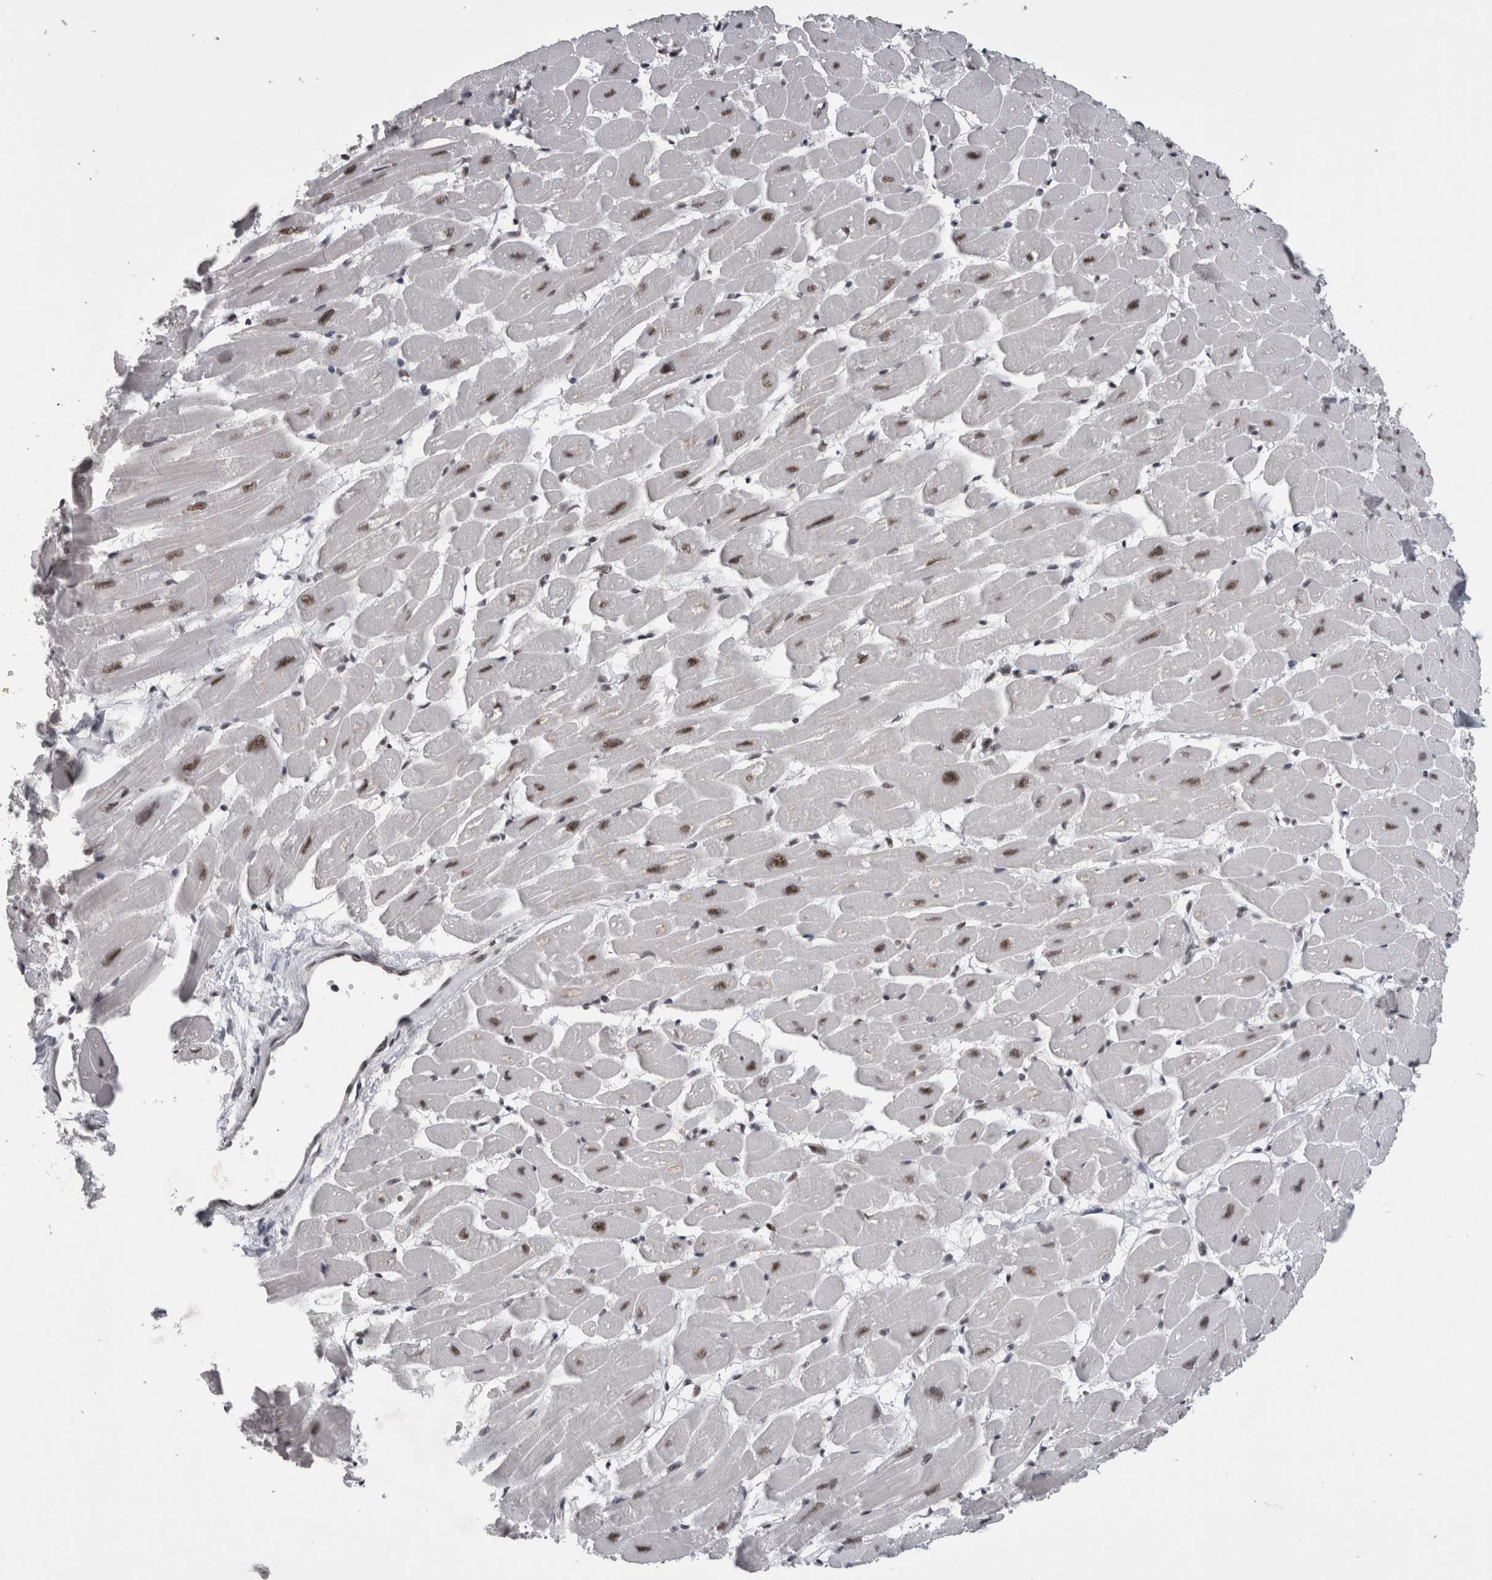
{"staining": {"intensity": "strong", "quantity": ">75%", "location": "nuclear"}, "tissue": "heart muscle", "cell_type": "Cardiomyocytes", "image_type": "normal", "snomed": [{"axis": "morphology", "description": "Normal tissue, NOS"}, {"axis": "topography", "description": "Heart"}], "caption": "High-power microscopy captured an immunohistochemistry image of normal heart muscle, revealing strong nuclear expression in about >75% of cardiomyocytes.", "gene": "CDK11A", "patient": {"sex": "female", "age": 54}}